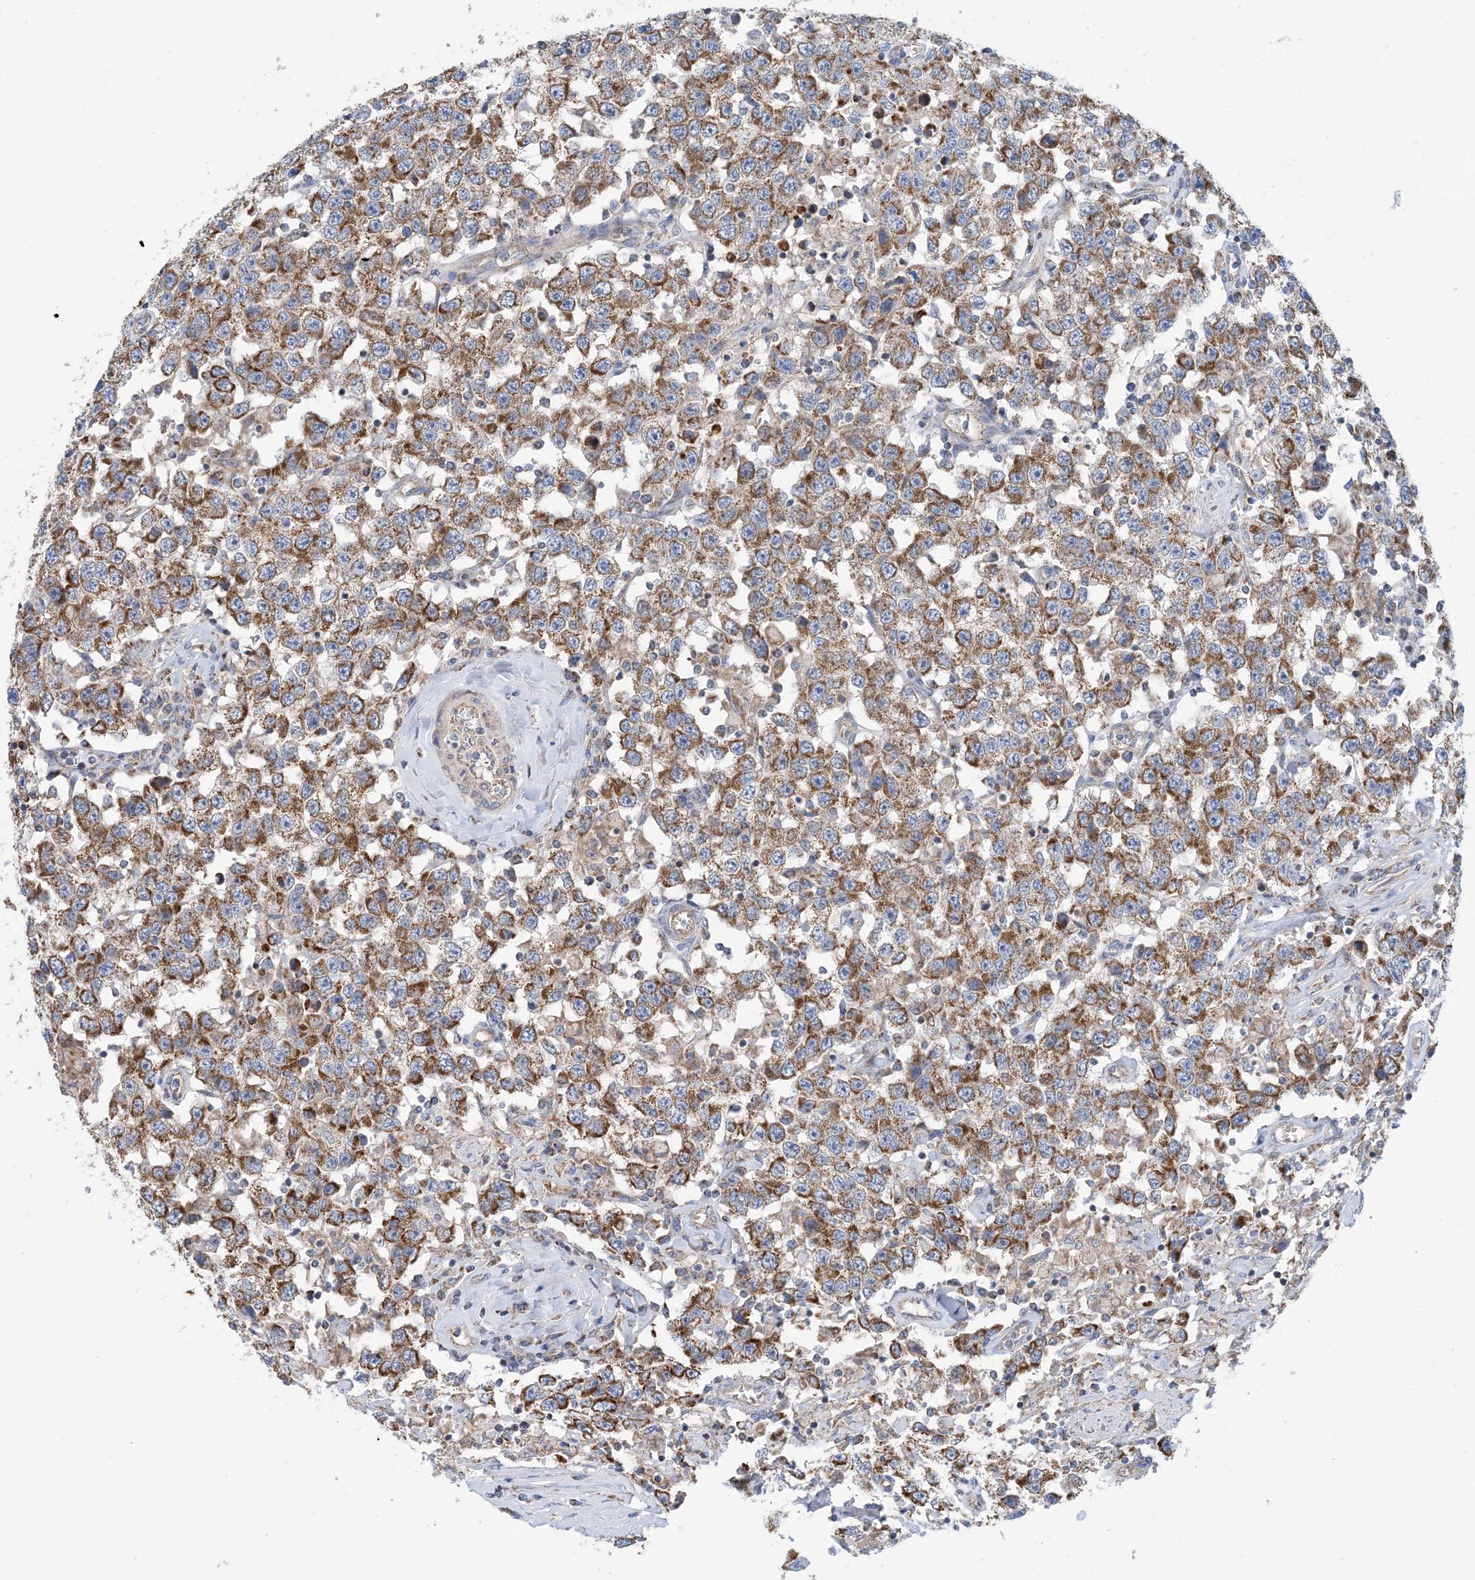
{"staining": {"intensity": "strong", "quantity": ">75%", "location": "cytoplasmic/membranous"}, "tissue": "testis cancer", "cell_type": "Tumor cells", "image_type": "cancer", "snomed": [{"axis": "morphology", "description": "Seminoma, NOS"}, {"axis": "topography", "description": "Testis"}], "caption": "A brown stain shows strong cytoplasmic/membranous expression of a protein in testis cancer (seminoma) tumor cells.", "gene": "PHOSPHO2", "patient": {"sex": "male", "age": 41}}